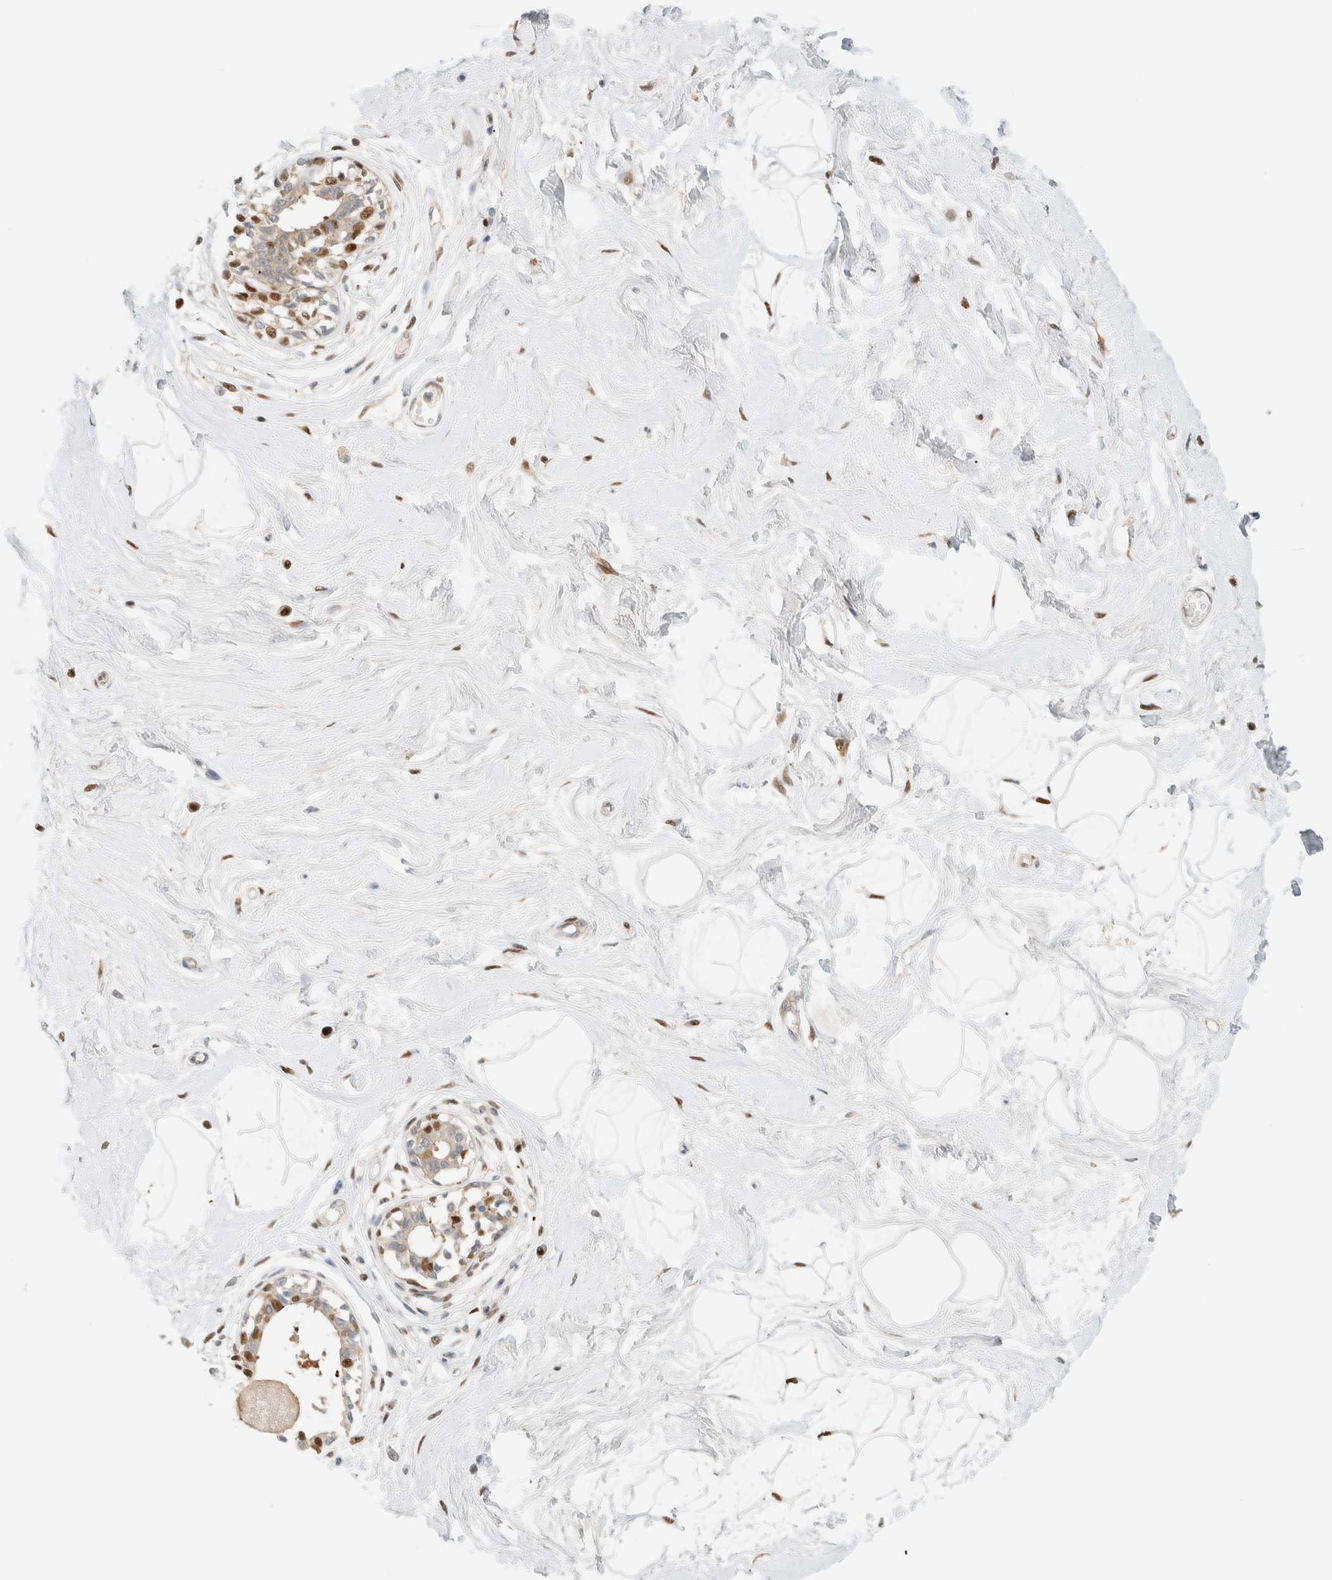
{"staining": {"intensity": "moderate", "quantity": ">75%", "location": "nuclear"}, "tissue": "breast", "cell_type": "Adipocytes", "image_type": "normal", "snomed": [{"axis": "morphology", "description": "Normal tissue, NOS"}, {"axis": "topography", "description": "Breast"}], "caption": "Human breast stained with a brown dye shows moderate nuclear positive expression in about >75% of adipocytes.", "gene": "ZBTB37", "patient": {"sex": "female", "age": 45}}